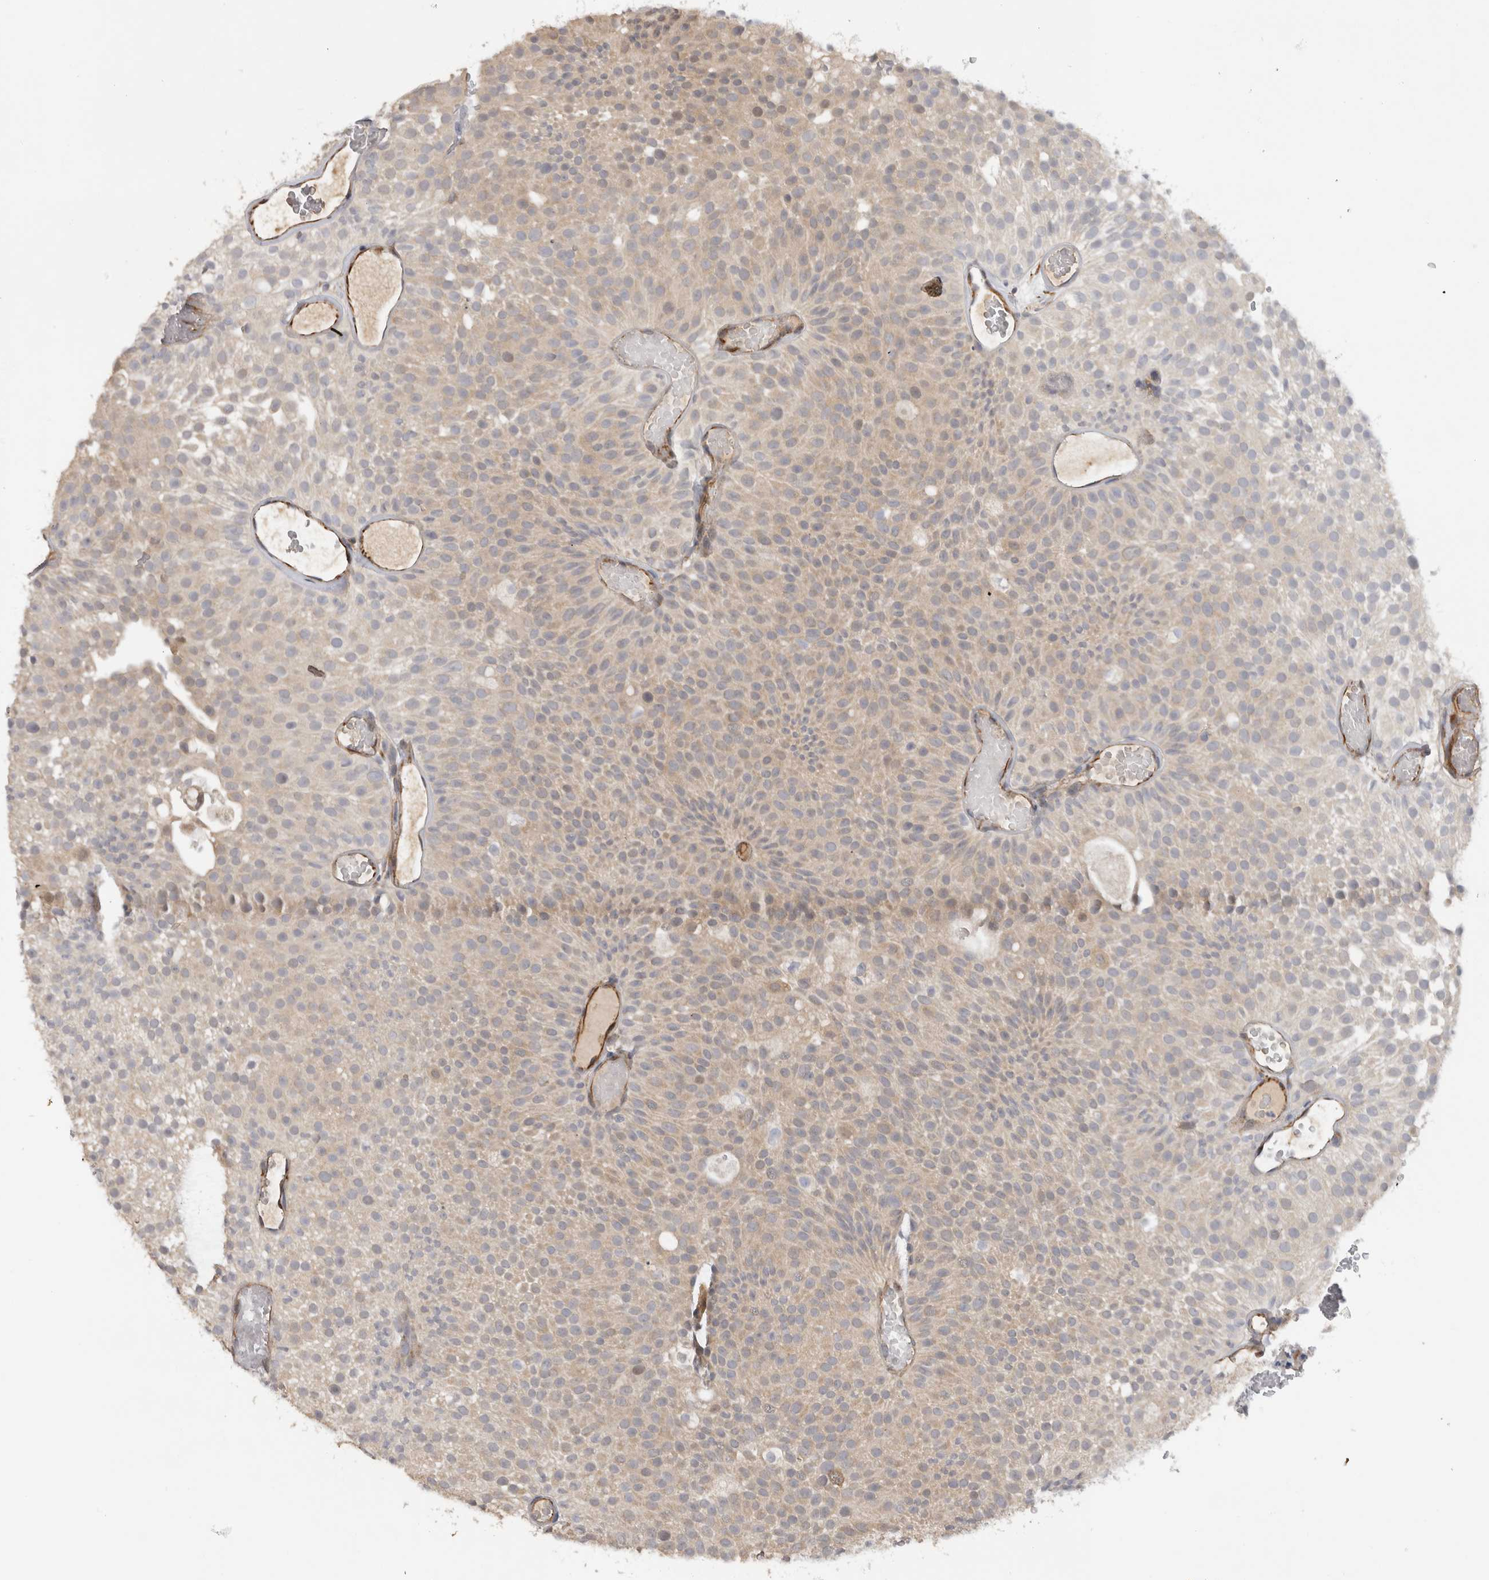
{"staining": {"intensity": "weak", "quantity": ">75%", "location": "cytoplasmic/membranous"}, "tissue": "urothelial cancer", "cell_type": "Tumor cells", "image_type": "cancer", "snomed": [{"axis": "morphology", "description": "Urothelial carcinoma, Low grade"}, {"axis": "topography", "description": "Urinary bladder"}], "caption": "A high-resolution photomicrograph shows immunohistochemistry (IHC) staining of low-grade urothelial carcinoma, which exhibits weak cytoplasmic/membranous expression in about >75% of tumor cells.", "gene": "DYRK2", "patient": {"sex": "male", "age": 78}}